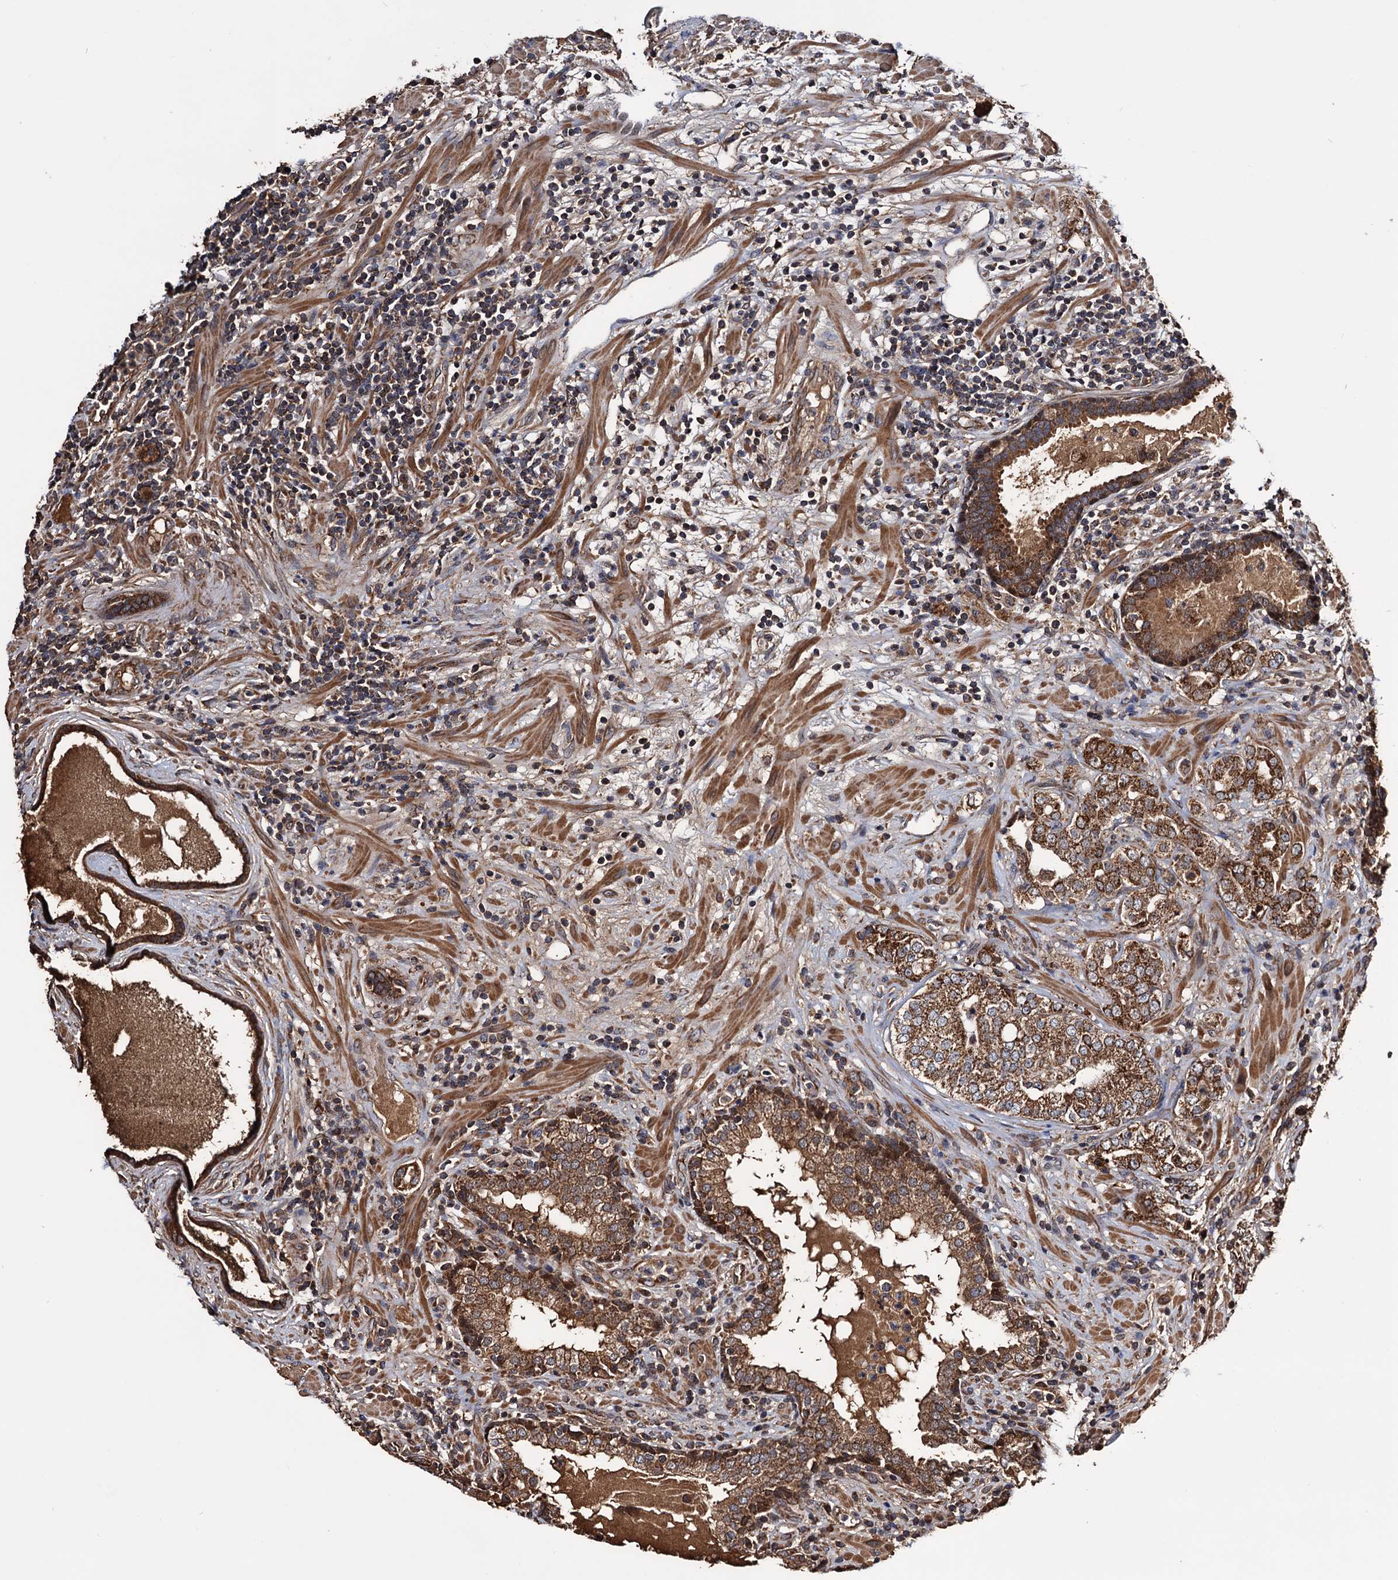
{"staining": {"intensity": "moderate", "quantity": ">75%", "location": "cytoplasmic/membranous"}, "tissue": "prostate cancer", "cell_type": "Tumor cells", "image_type": "cancer", "snomed": [{"axis": "morphology", "description": "Adenocarcinoma, High grade"}, {"axis": "topography", "description": "Prostate"}], "caption": "High-magnification brightfield microscopy of prostate cancer (high-grade adenocarcinoma) stained with DAB (brown) and counterstained with hematoxylin (blue). tumor cells exhibit moderate cytoplasmic/membranous positivity is seen in about>75% of cells. (brown staining indicates protein expression, while blue staining denotes nuclei).", "gene": "MRPL42", "patient": {"sex": "male", "age": 64}}